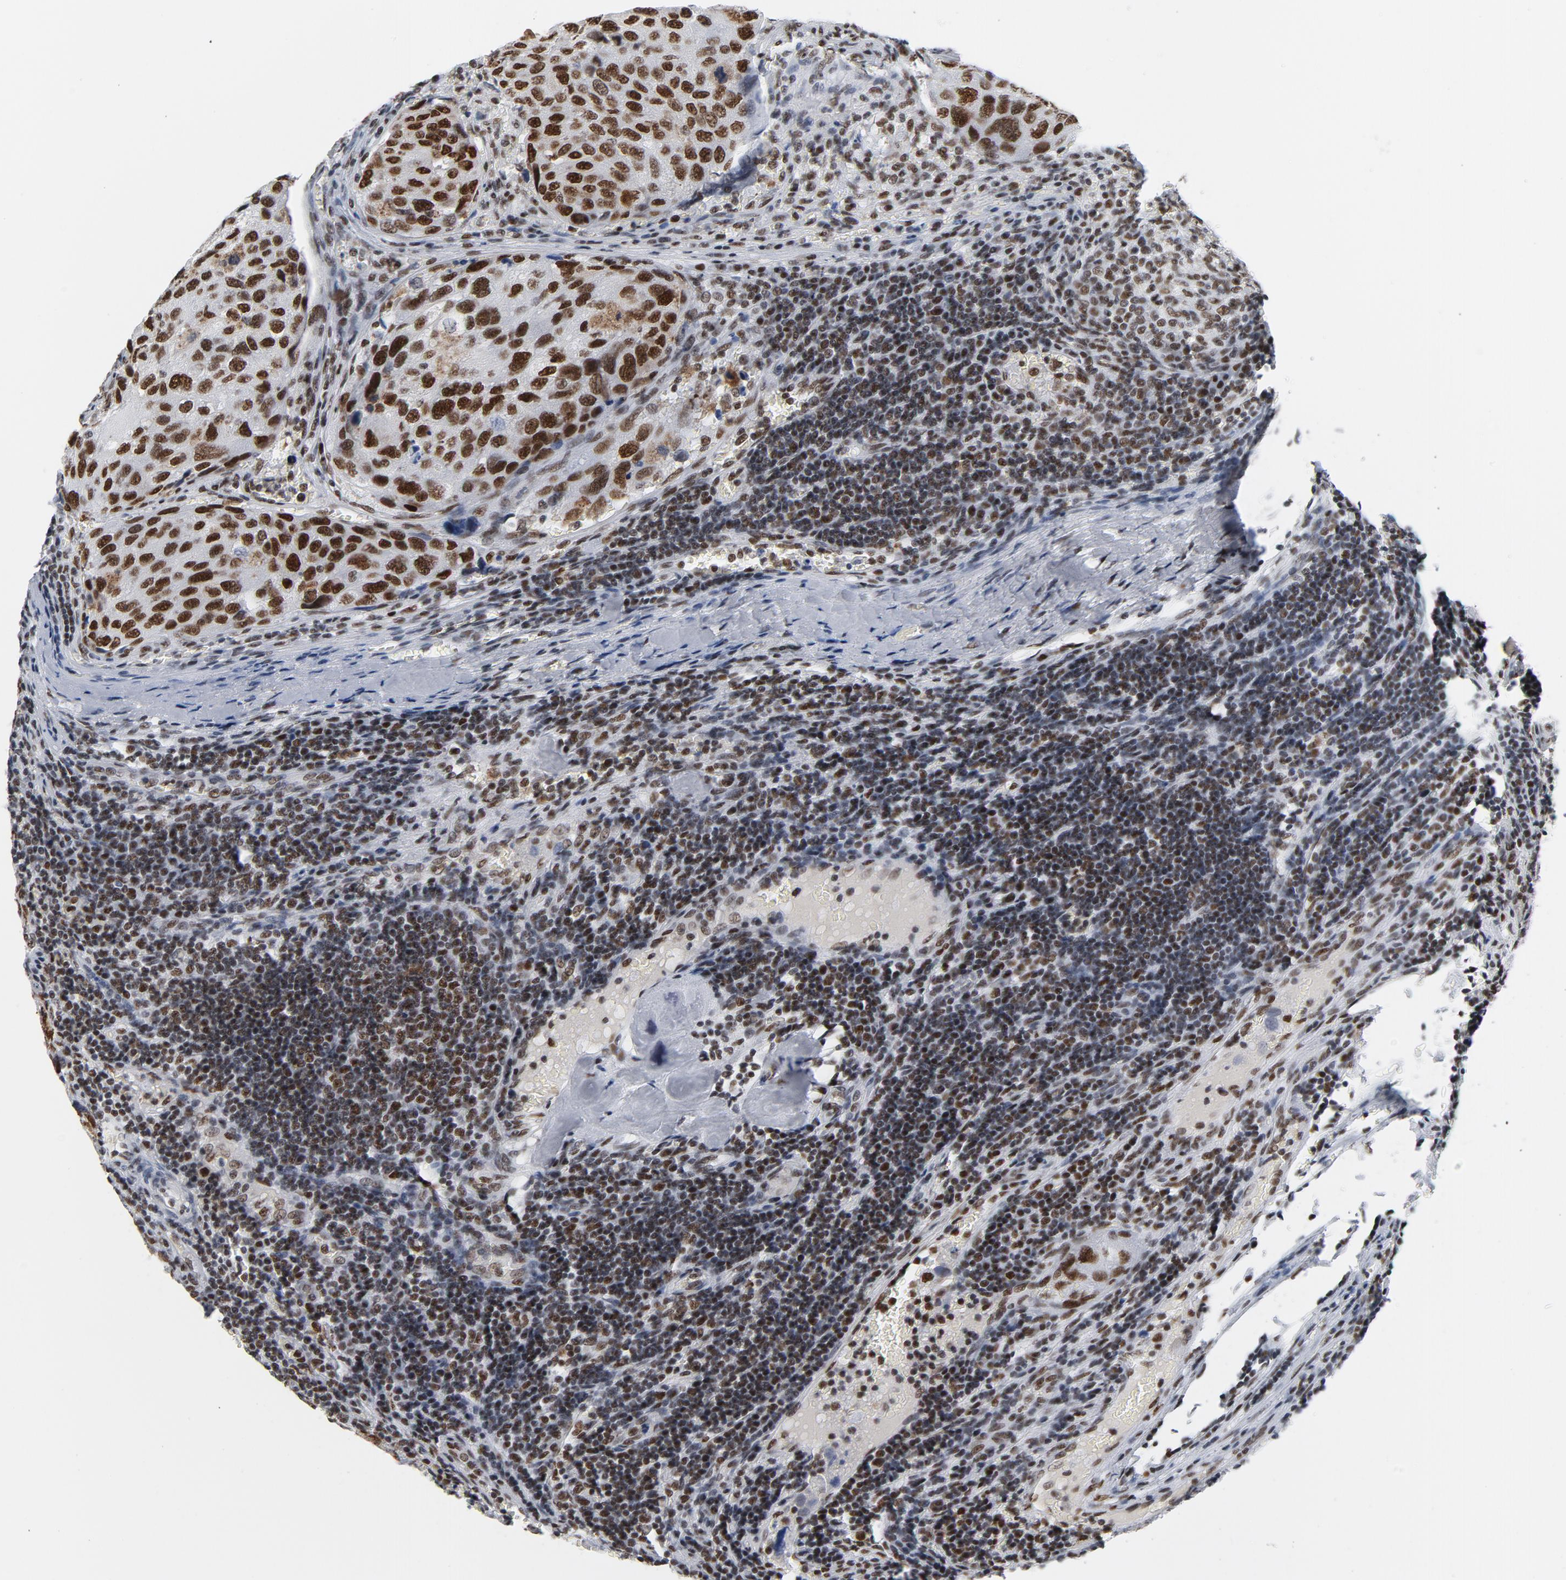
{"staining": {"intensity": "strong", "quantity": ">75%", "location": "nuclear"}, "tissue": "urothelial cancer", "cell_type": "Tumor cells", "image_type": "cancer", "snomed": [{"axis": "morphology", "description": "Urothelial carcinoma, High grade"}, {"axis": "topography", "description": "Lymph node"}, {"axis": "topography", "description": "Urinary bladder"}], "caption": "A histopathology image showing strong nuclear expression in approximately >75% of tumor cells in high-grade urothelial carcinoma, as visualized by brown immunohistochemical staining.", "gene": "CSTF2", "patient": {"sex": "male", "age": 51}}